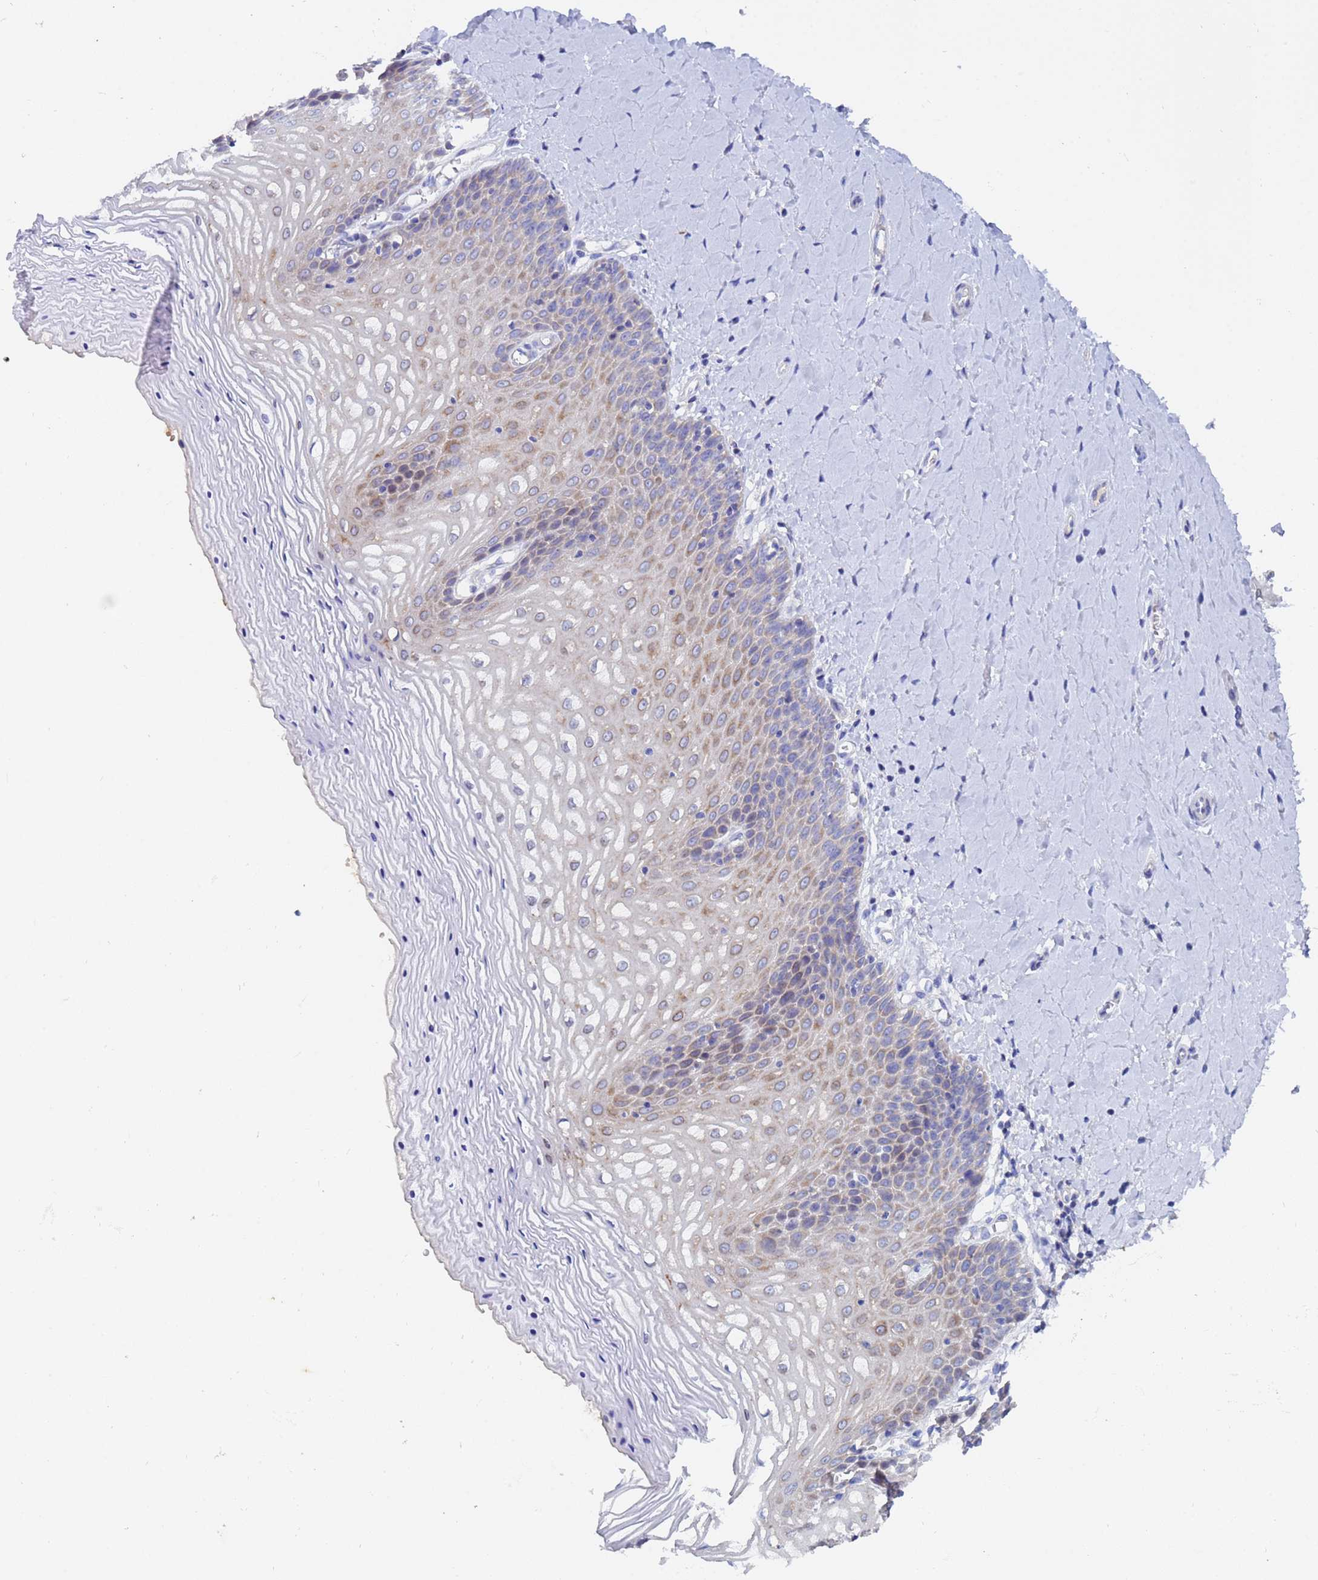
{"staining": {"intensity": "moderate", "quantity": "<25%", "location": "cytoplasmic/membranous"}, "tissue": "vagina", "cell_type": "Squamous epithelial cells", "image_type": "normal", "snomed": [{"axis": "morphology", "description": "Normal tissue, NOS"}, {"axis": "topography", "description": "Vagina"}], "caption": "Immunohistochemistry (IHC) micrograph of benign vagina stained for a protein (brown), which displays low levels of moderate cytoplasmic/membranous staining in approximately <25% of squamous epithelial cells.", "gene": "UBE2O", "patient": {"sex": "female", "age": 65}}